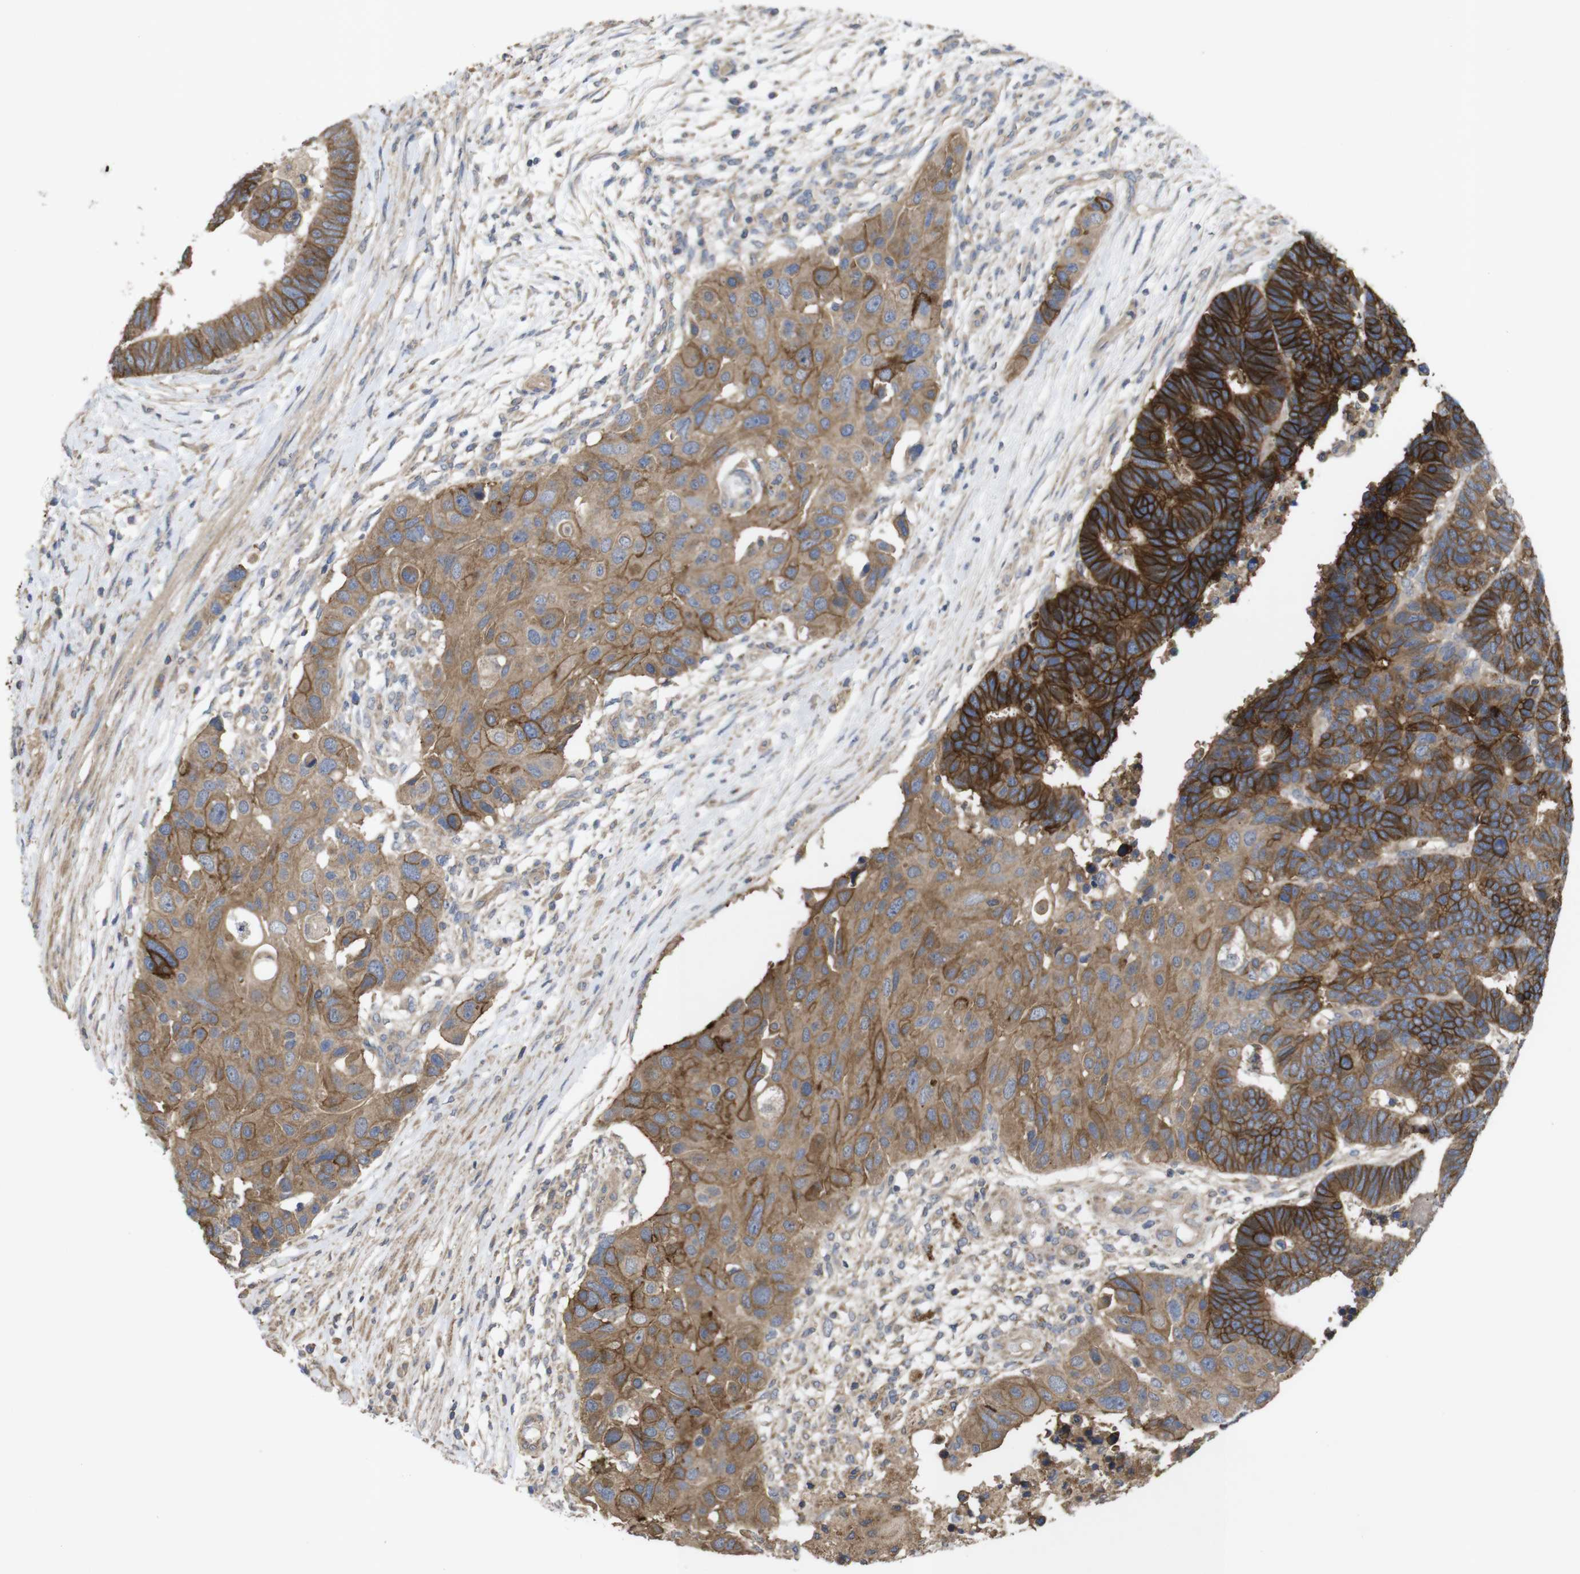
{"staining": {"intensity": "moderate", "quantity": ">75%", "location": "cytoplasmic/membranous"}, "tissue": "colorectal cancer", "cell_type": "Tumor cells", "image_type": "cancer", "snomed": [{"axis": "morphology", "description": "Adenocarcinoma, NOS"}, {"axis": "topography", "description": "Rectum"}], "caption": "Protein expression analysis of human colorectal cancer reveals moderate cytoplasmic/membranous positivity in about >75% of tumor cells. The protein is shown in brown color, while the nuclei are stained blue.", "gene": "KCNS3", "patient": {"sex": "male", "age": 51}}